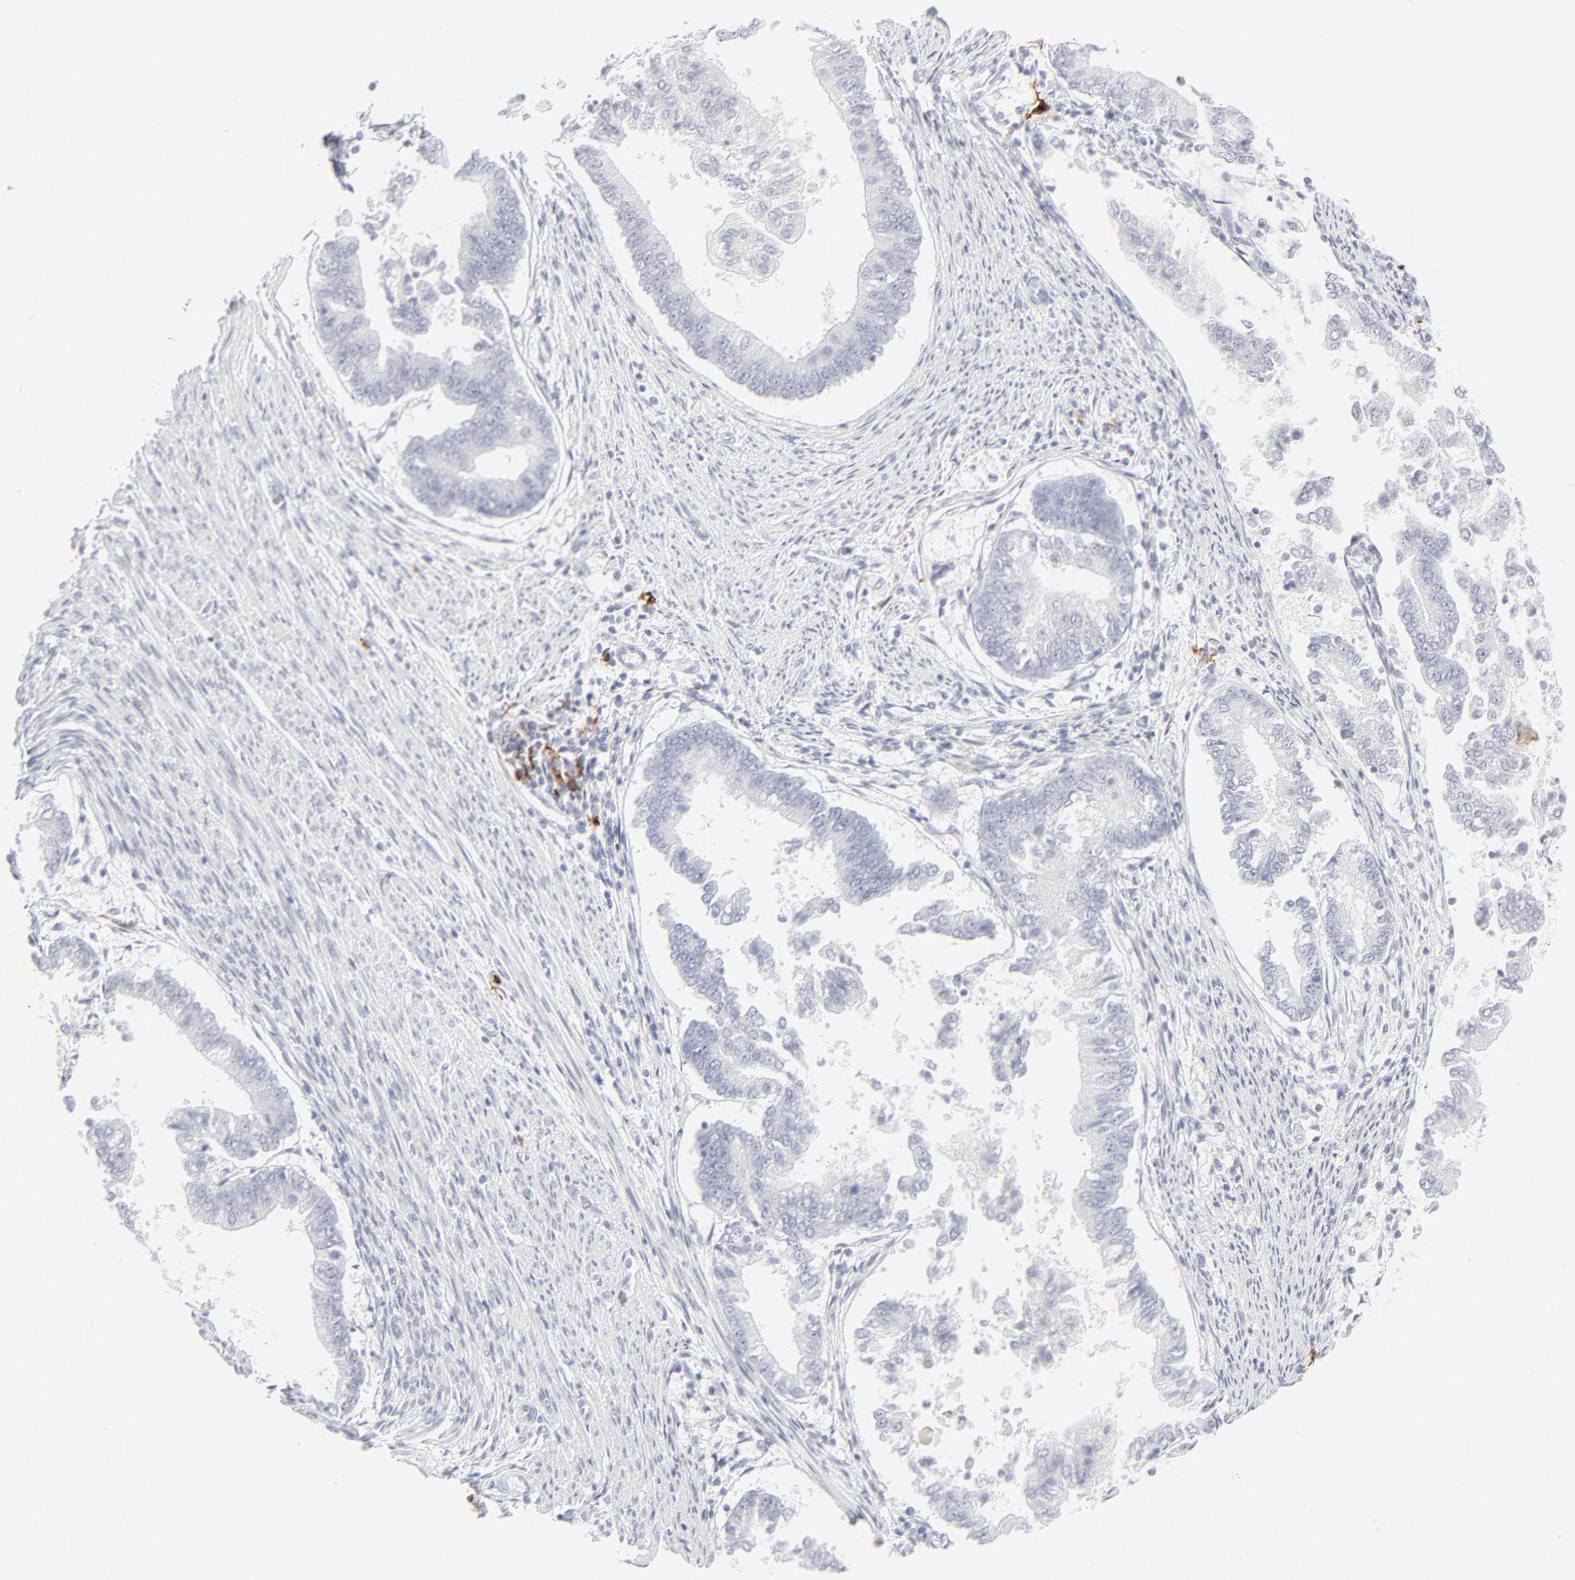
{"staining": {"intensity": "negative", "quantity": "none", "location": "none"}, "tissue": "endometrial cancer", "cell_type": "Tumor cells", "image_type": "cancer", "snomed": [{"axis": "morphology", "description": "Adenocarcinoma, NOS"}, {"axis": "topography", "description": "Endometrium"}], "caption": "A high-resolution histopathology image shows immunohistochemistry (IHC) staining of endometrial cancer, which exhibits no significant expression in tumor cells. (DAB (3,3'-diaminobenzidine) IHC with hematoxylin counter stain).", "gene": "CCR7", "patient": {"sex": "female", "age": 63}}